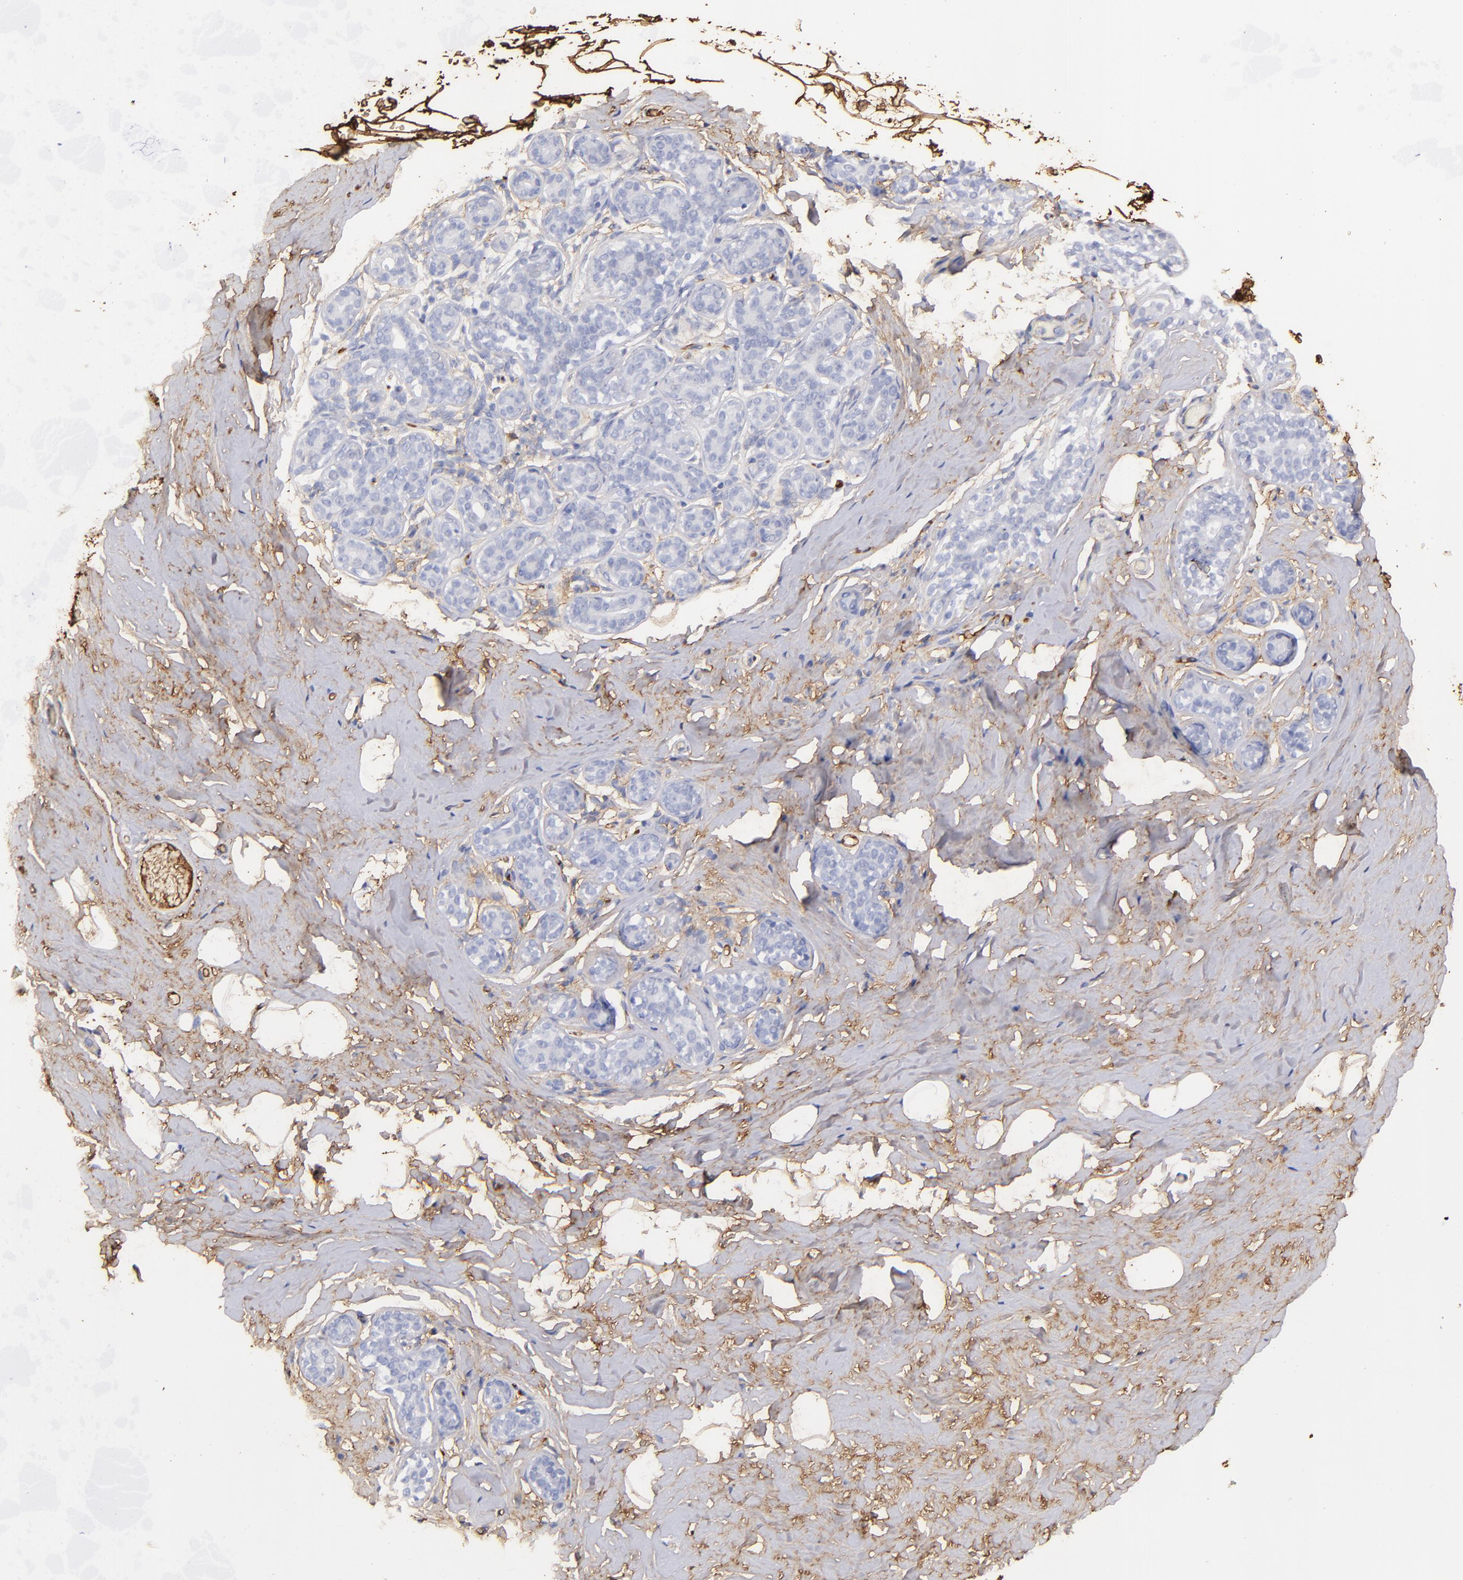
{"staining": {"intensity": "negative", "quantity": "none", "location": "none"}, "tissue": "breast", "cell_type": "Adipocytes", "image_type": "normal", "snomed": [{"axis": "morphology", "description": "Normal tissue, NOS"}, {"axis": "topography", "description": "Breast"}, {"axis": "topography", "description": "Soft tissue"}], "caption": "Immunohistochemistry (IHC) photomicrograph of benign breast: human breast stained with DAB (3,3'-diaminobenzidine) demonstrates no significant protein staining in adipocytes.", "gene": "FGB", "patient": {"sex": "female", "age": 75}}